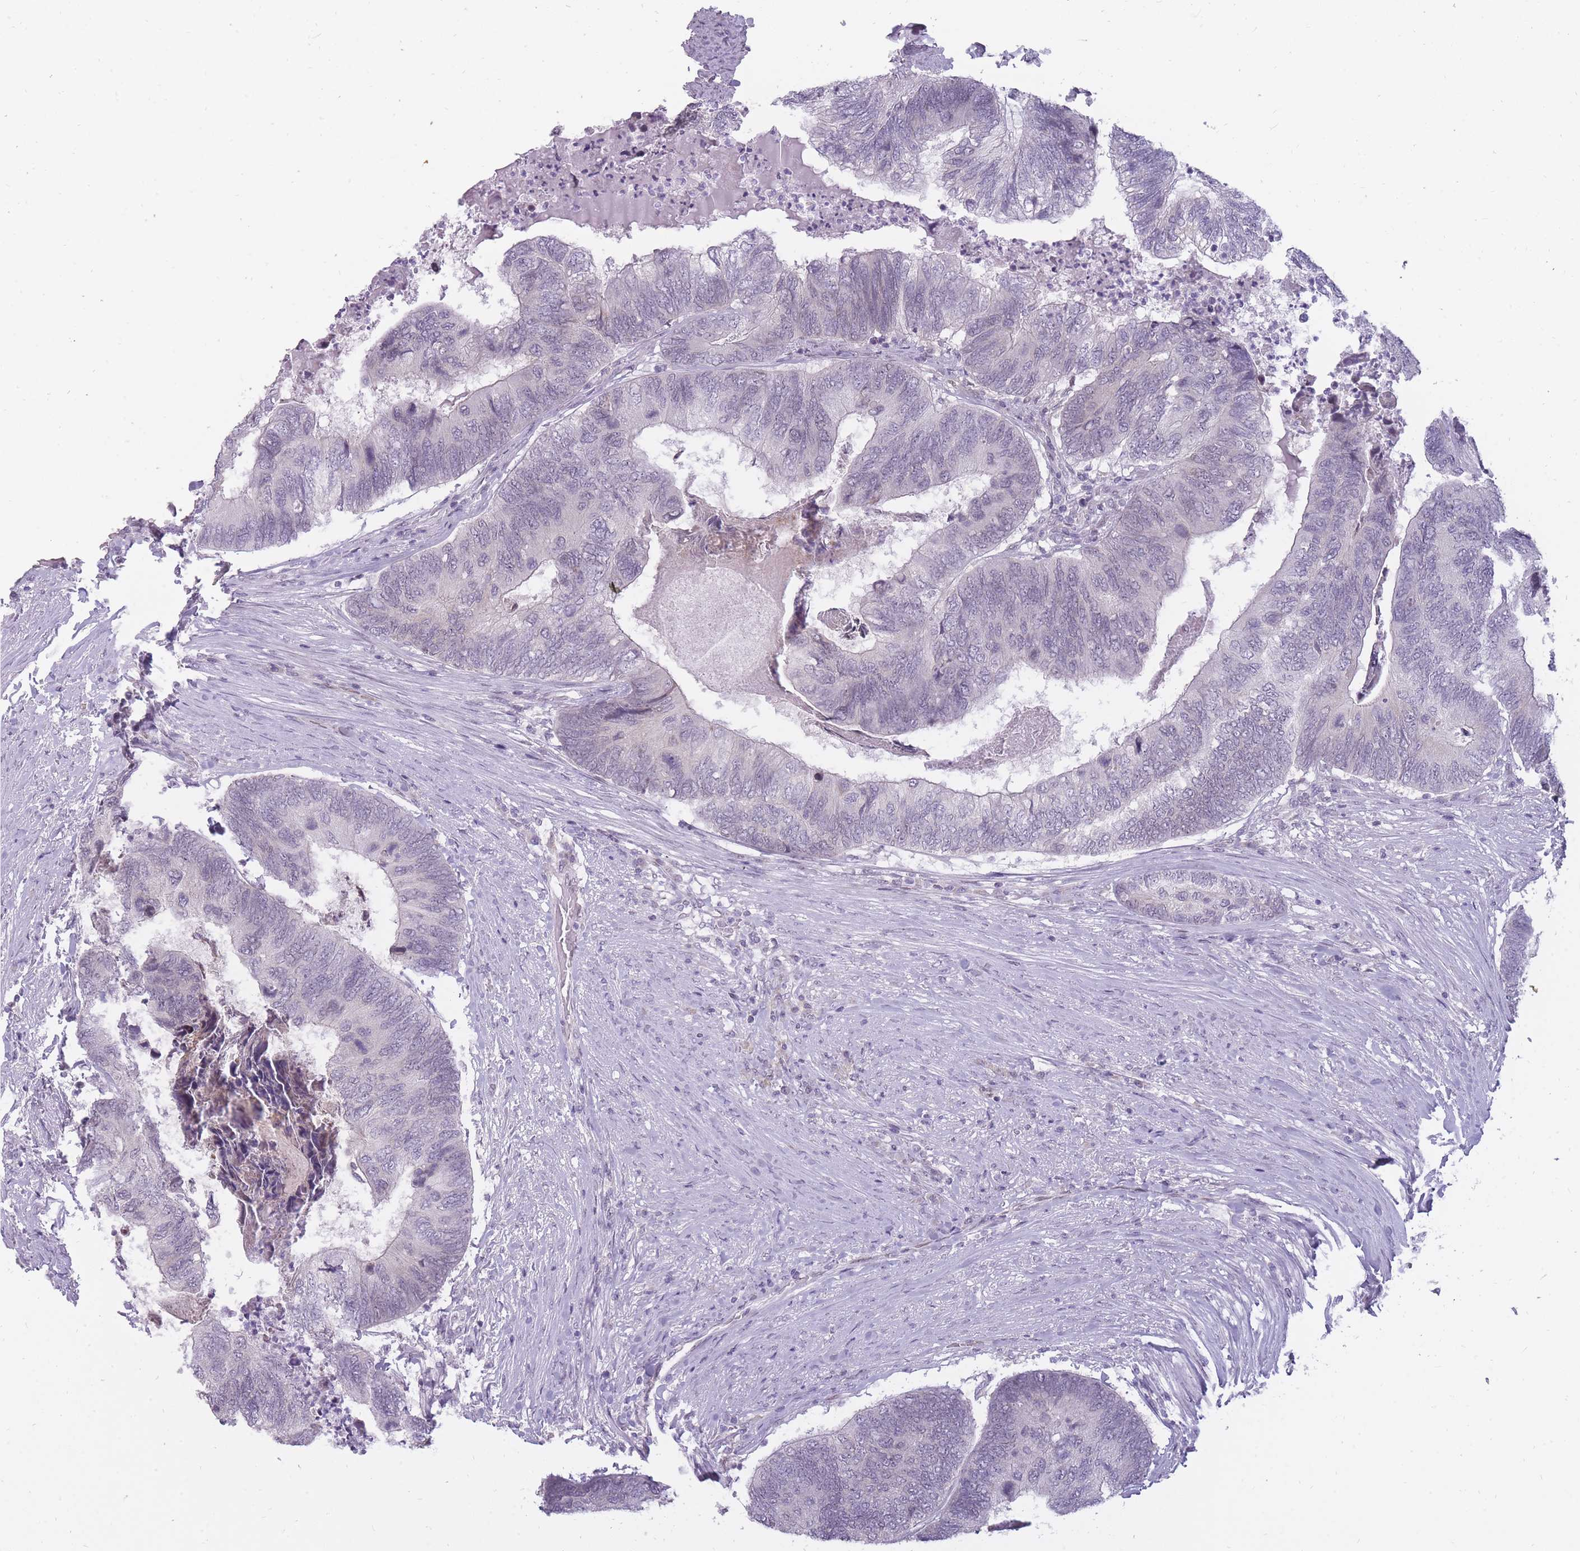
{"staining": {"intensity": "negative", "quantity": "none", "location": "none"}, "tissue": "colorectal cancer", "cell_type": "Tumor cells", "image_type": "cancer", "snomed": [{"axis": "morphology", "description": "Adenocarcinoma, NOS"}, {"axis": "topography", "description": "Colon"}], "caption": "Immunohistochemistry image of human colorectal cancer stained for a protein (brown), which reveals no positivity in tumor cells.", "gene": "POMZP3", "patient": {"sex": "female", "age": 67}}